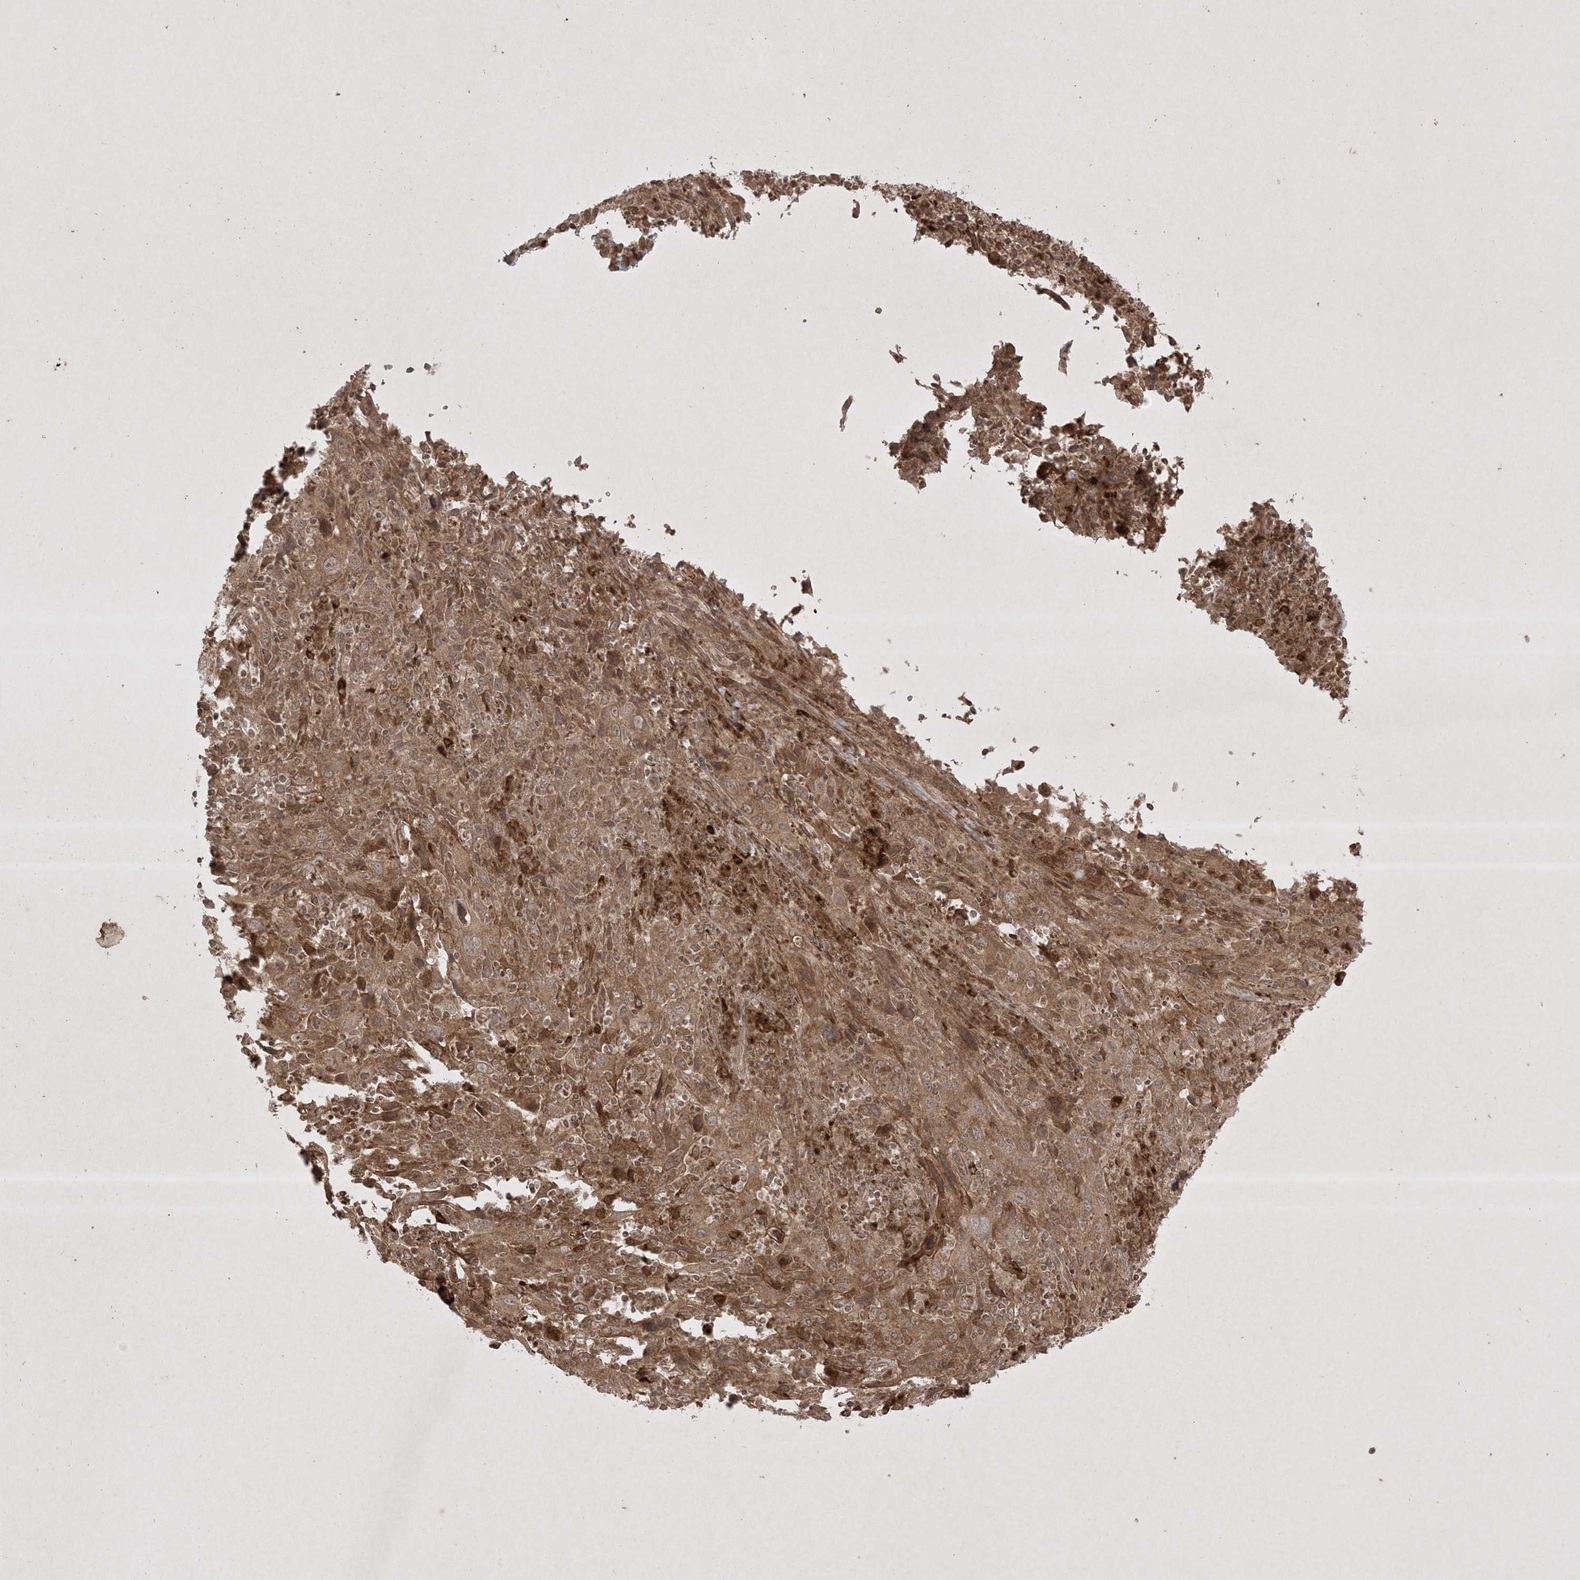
{"staining": {"intensity": "moderate", "quantity": ">75%", "location": "cytoplasmic/membranous"}, "tissue": "cervical cancer", "cell_type": "Tumor cells", "image_type": "cancer", "snomed": [{"axis": "morphology", "description": "Squamous cell carcinoma, NOS"}, {"axis": "topography", "description": "Cervix"}], "caption": "Squamous cell carcinoma (cervical) stained with a protein marker displays moderate staining in tumor cells.", "gene": "PTK6", "patient": {"sex": "female", "age": 46}}